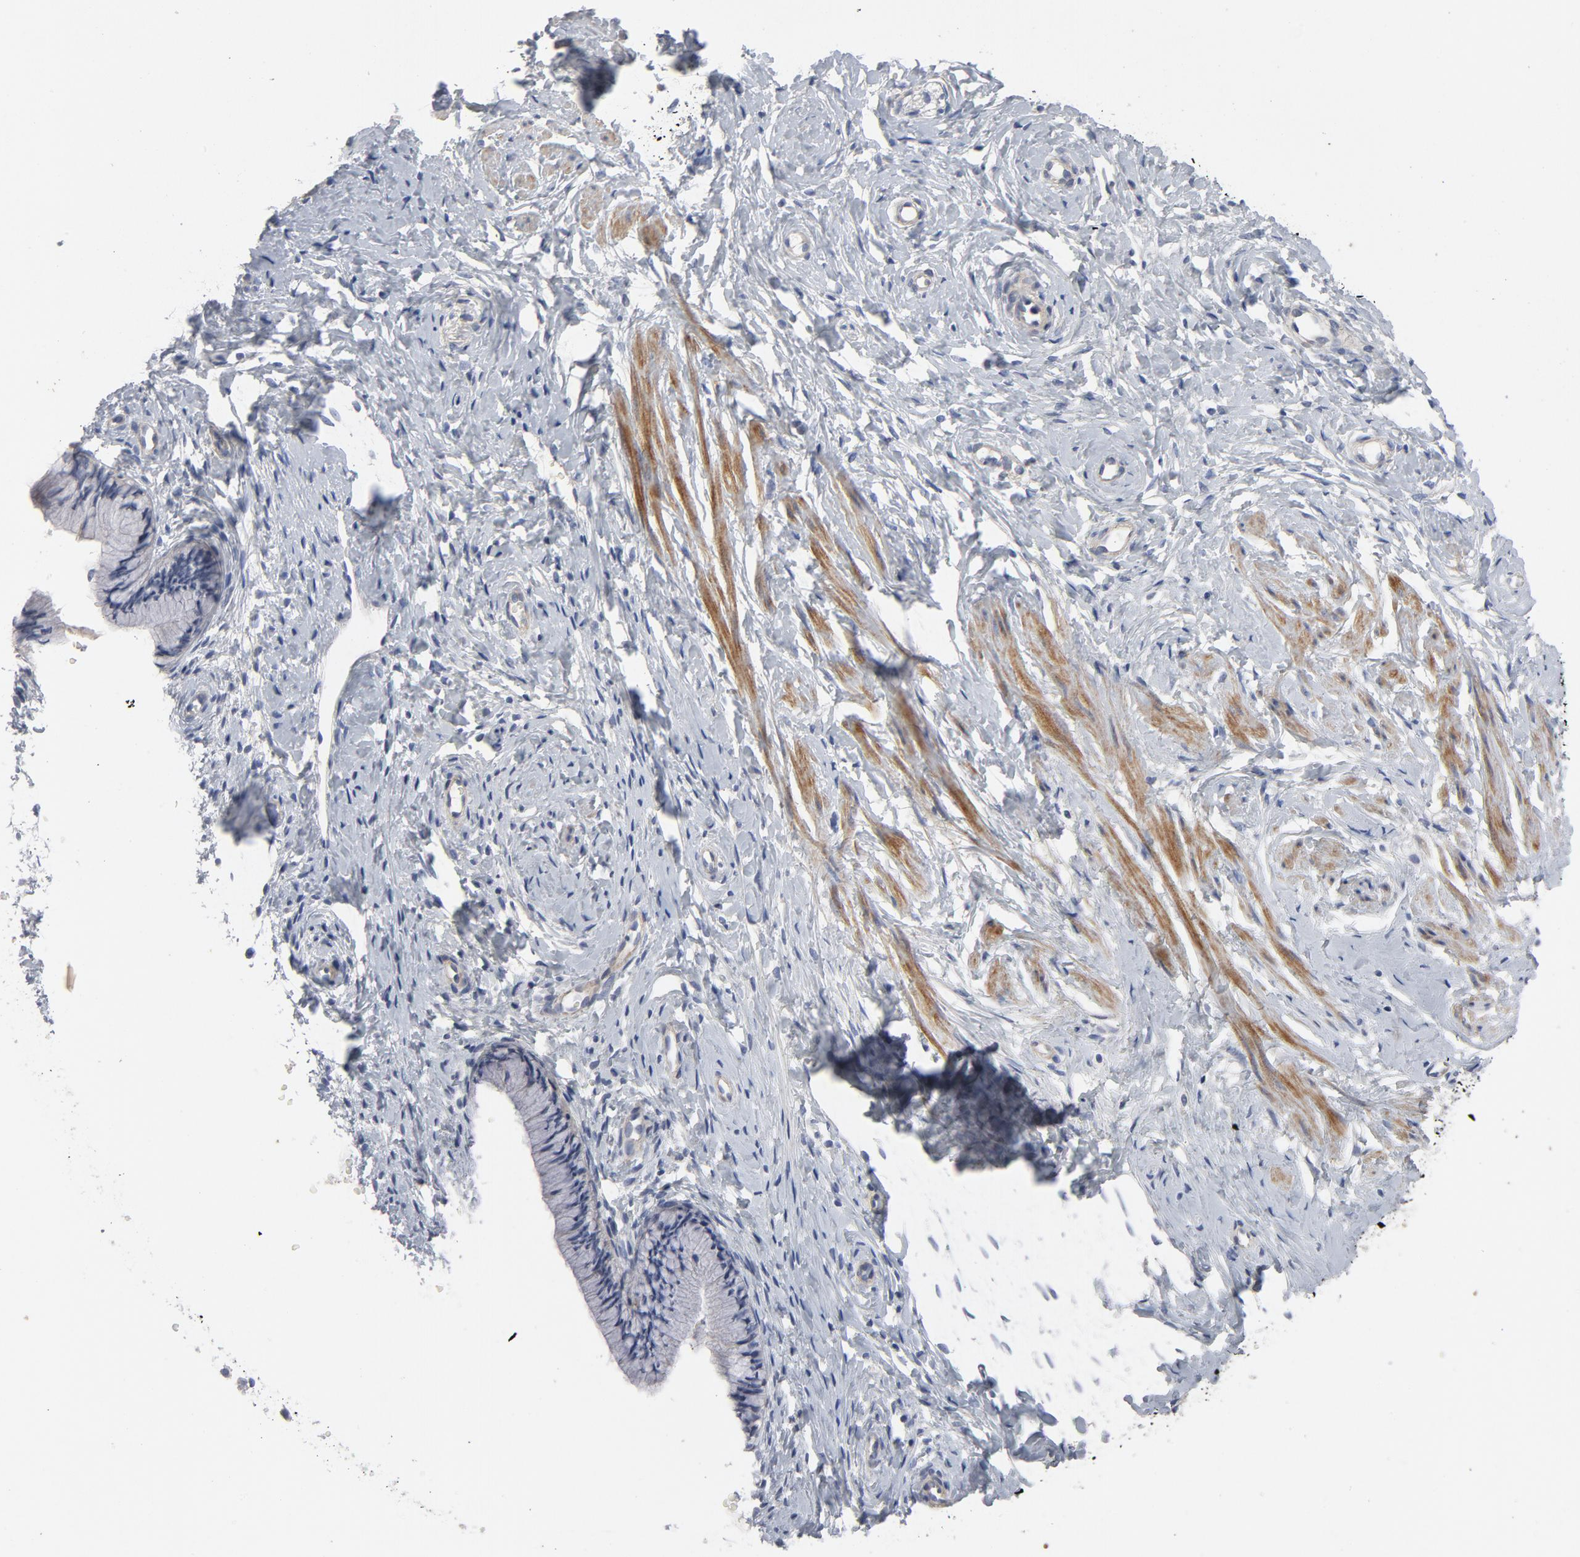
{"staining": {"intensity": "negative", "quantity": "none", "location": "none"}, "tissue": "cervix", "cell_type": "Glandular cells", "image_type": "normal", "snomed": [{"axis": "morphology", "description": "Normal tissue, NOS"}, {"axis": "topography", "description": "Cervix"}], "caption": "Immunohistochemistry of benign human cervix exhibits no expression in glandular cells. Nuclei are stained in blue.", "gene": "ROCK1", "patient": {"sex": "female", "age": 46}}